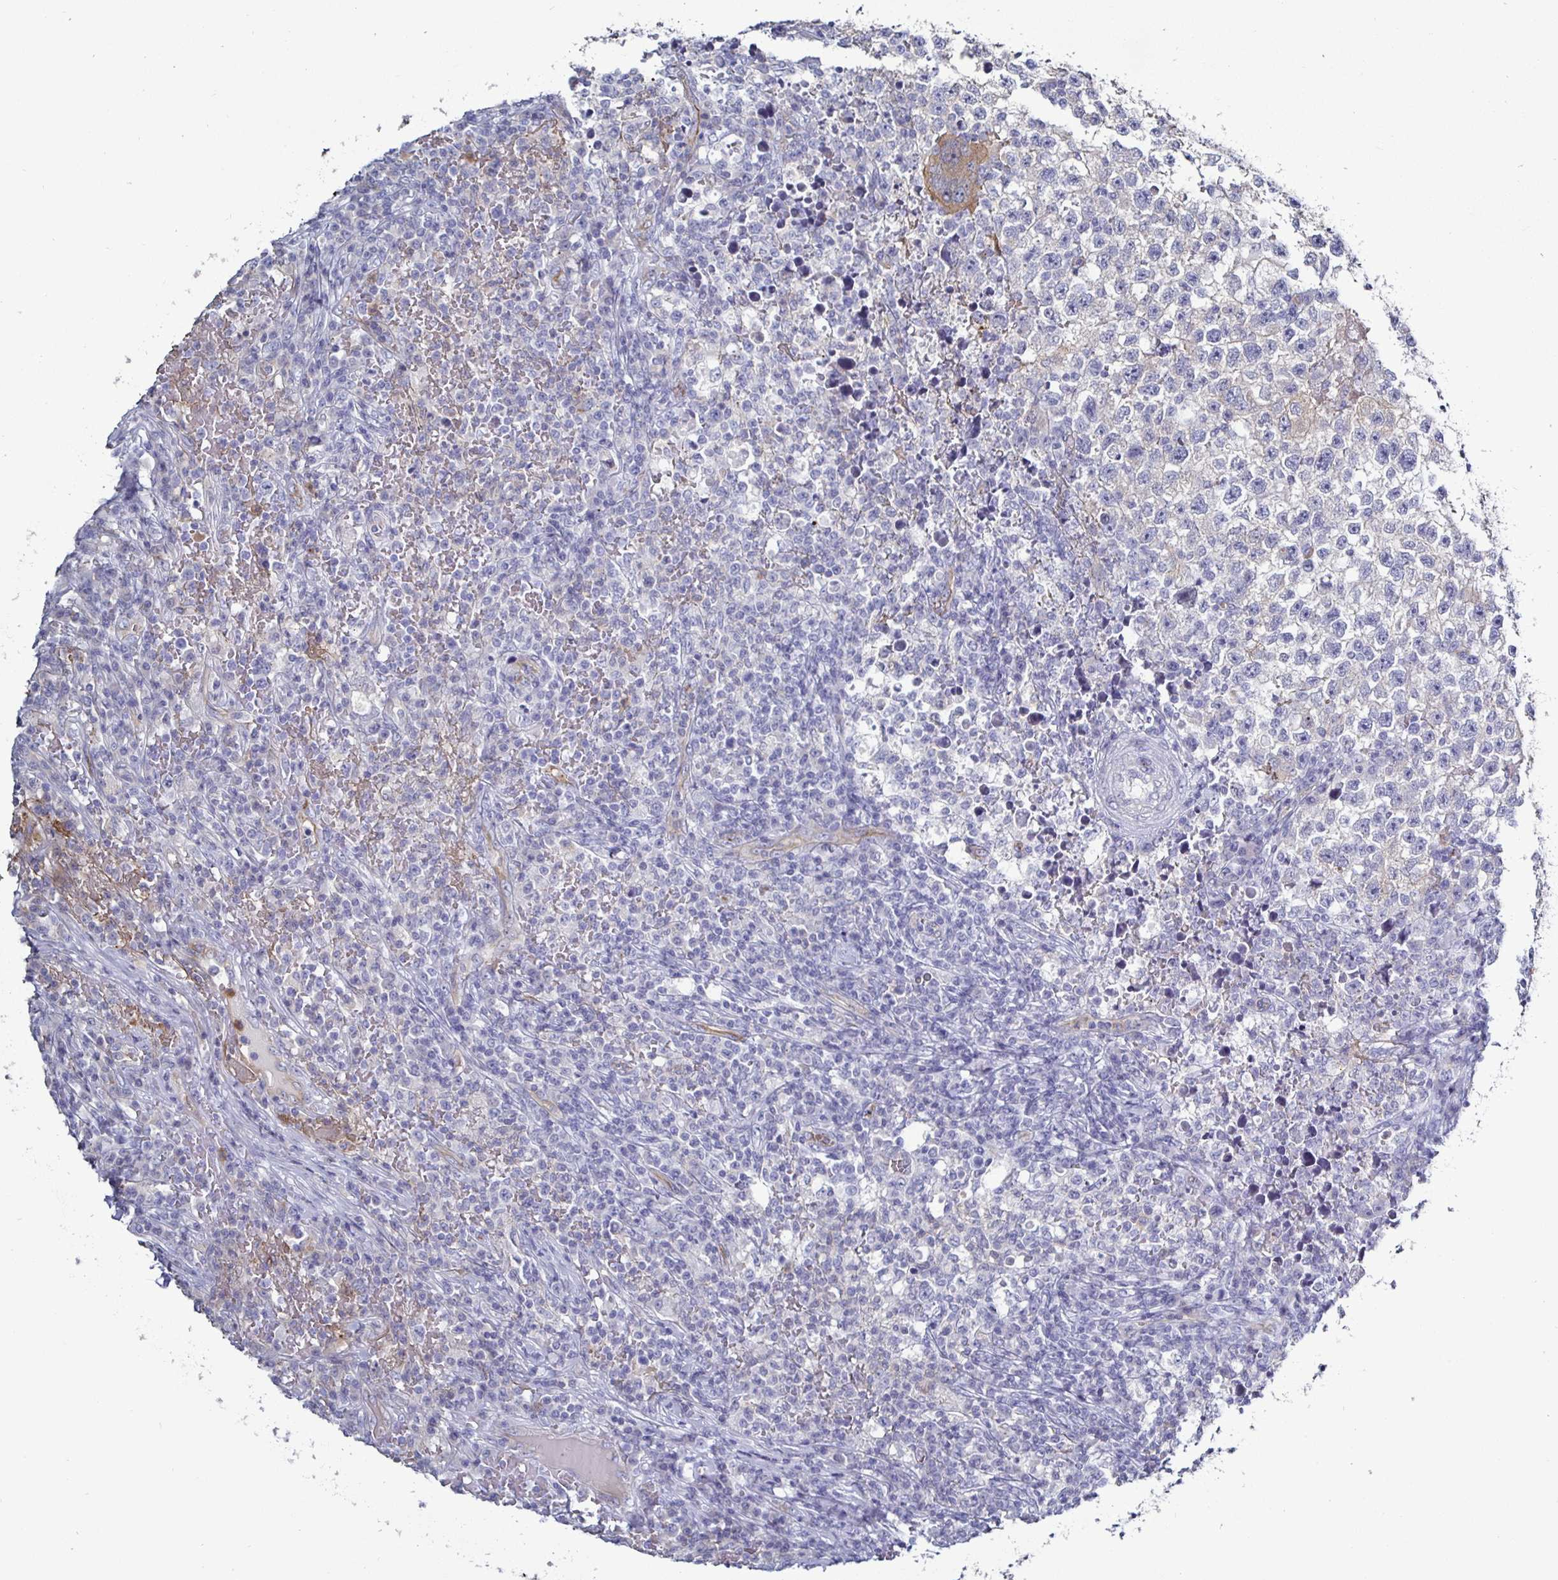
{"staining": {"intensity": "negative", "quantity": "none", "location": "none"}, "tissue": "testis cancer", "cell_type": "Tumor cells", "image_type": "cancer", "snomed": [{"axis": "morphology", "description": "Seminoma, NOS"}, {"axis": "topography", "description": "Testis"}], "caption": "Immunohistochemistry of human testis cancer (seminoma) displays no expression in tumor cells. The staining was performed using DAB to visualize the protein expression in brown, while the nuclei were stained in blue with hematoxylin (Magnification: 20x).", "gene": "ACSBG2", "patient": {"sex": "male", "age": 22}}